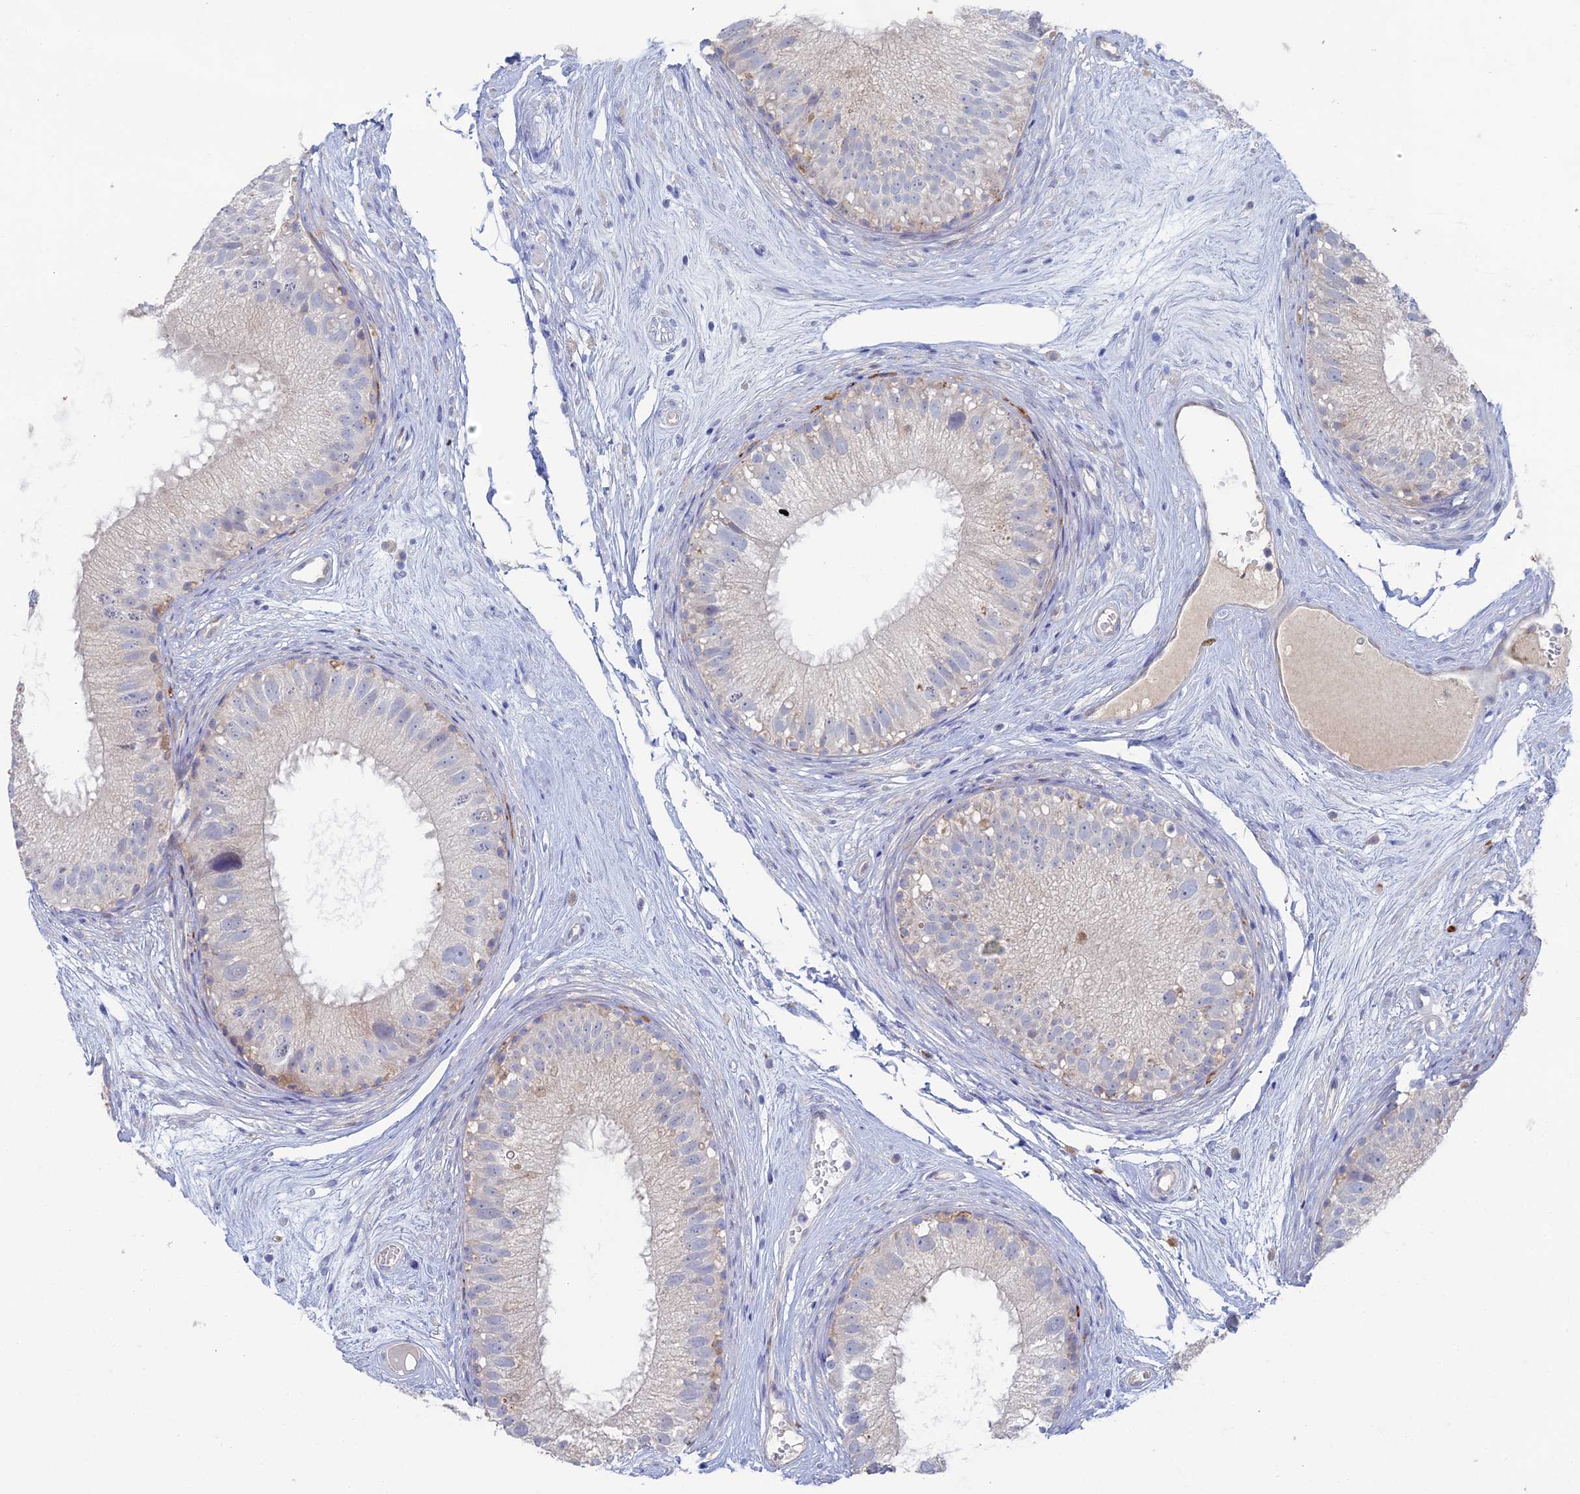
{"staining": {"intensity": "negative", "quantity": "none", "location": "none"}, "tissue": "epididymis", "cell_type": "Glandular cells", "image_type": "normal", "snomed": [{"axis": "morphology", "description": "Normal tissue, NOS"}, {"axis": "topography", "description": "Epididymis"}], "caption": "Immunohistochemistry (IHC) histopathology image of normal human epididymis stained for a protein (brown), which displays no positivity in glandular cells. (DAB (3,3'-diaminobenzidine) immunohistochemistry with hematoxylin counter stain).", "gene": "ARL16", "patient": {"sex": "male", "age": 77}}